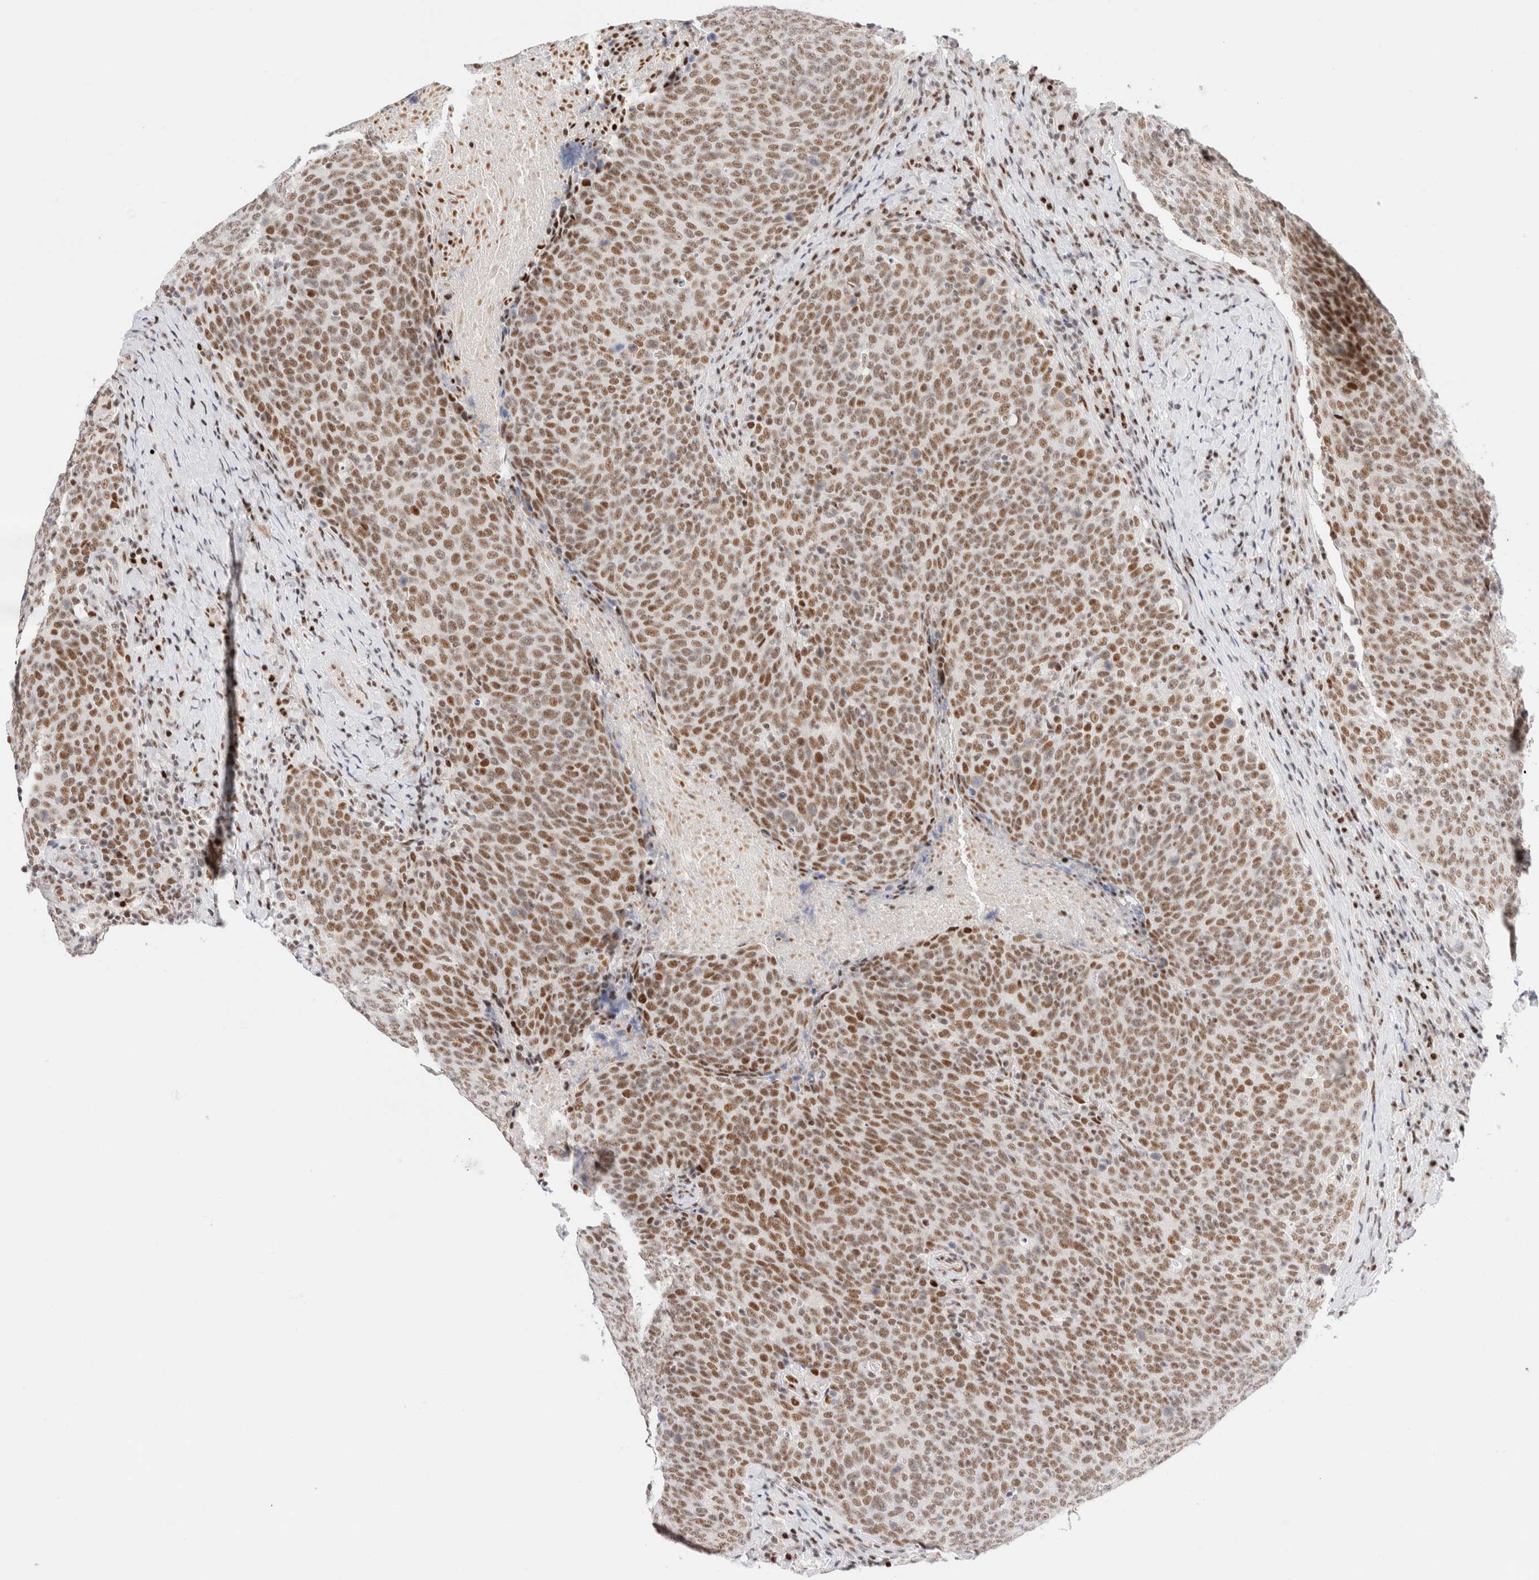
{"staining": {"intensity": "moderate", "quantity": ">75%", "location": "nuclear"}, "tissue": "head and neck cancer", "cell_type": "Tumor cells", "image_type": "cancer", "snomed": [{"axis": "morphology", "description": "Squamous cell carcinoma, NOS"}, {"axis": "morphology", "description": "Squamous cell carcinoma, metastatic, NOS"}, {"axis": "topography", "description": "Lymph node"}, {"axis": "topography", "description": "Head-Neck"}], "caption": "The micrograph reveals a brown stain indicating the presence of a protein in the nuclear of tumor cells in head and neck metastatic squamous cell carcinoma.", "gene": "ZNF282", "patient": {"sex": "male", "age": 62}}